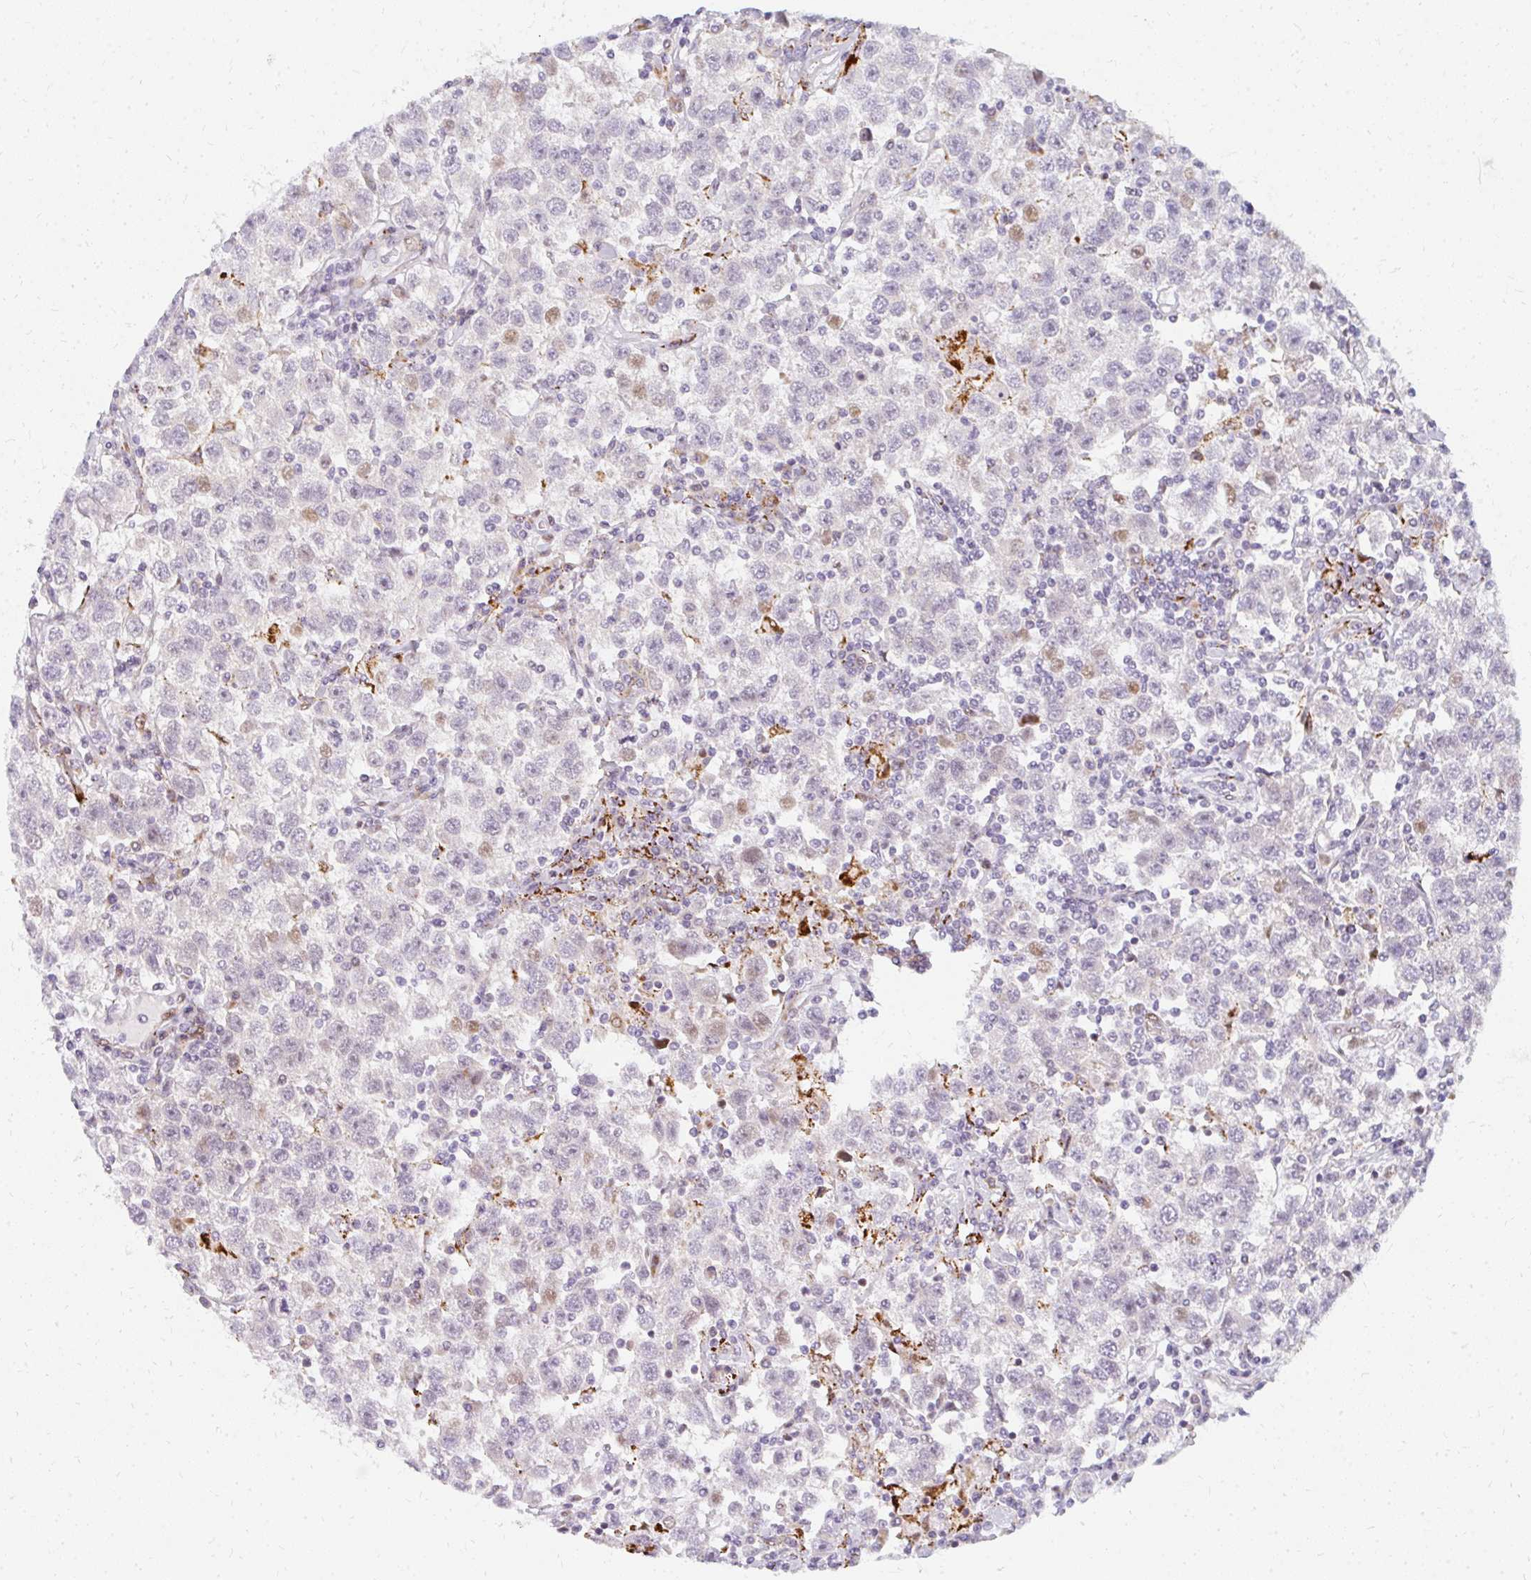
{"staining": {"intensity": "weak", "quantity": "<25%", "location": "nuclear"}, "tissue": "testis cancer", "cell_type": "Tumor cells", "image_type": "cancer", "snomed": [{"axis": "morphology", "description": "Seminoma, NOS"}, {"axis": "topography", "description": "Testis"}], "caption": "There is no significant positivity in tumor cells of testis cancer (seminoma).", "gene": "PLA2G5", "patient": {"sex": "male", "age": 41}}